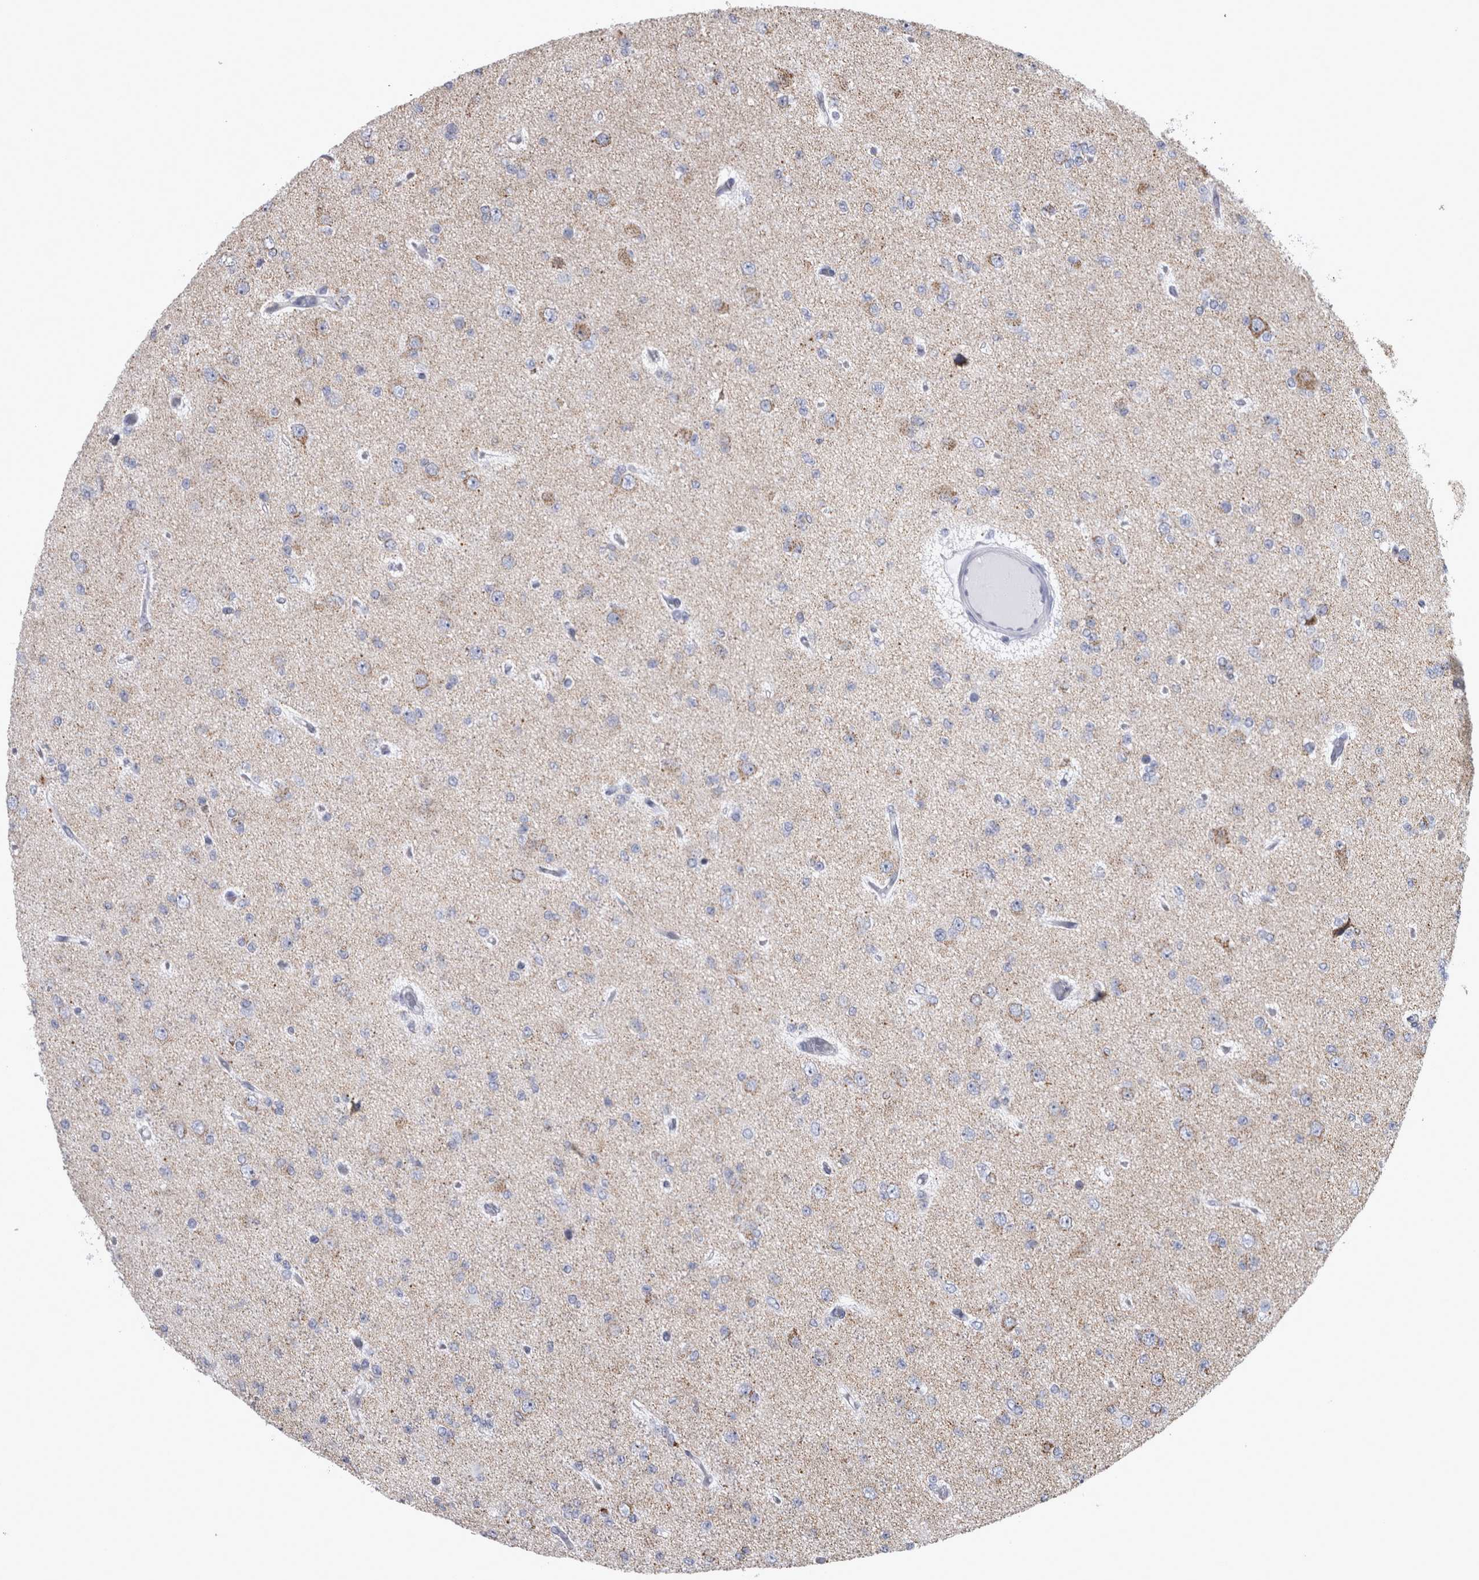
{"staining": {"intensity": "negative", "quantity": "none", "location": "none"}, "tissue": "glioma", "cell_type": "Tumor cells", "image_type": "cancer", "snomed": [{"axis": "morphology", "description": "Glioma, malignant, Low grade"}, {"axis": "topography", "description": "Brain"}], "caption": "DAB immunohistochemical staining of malignant low-grade glioma reveals no significant expression in tumor cells.", "gene": "MDH2", "patient": {"sex": "female", "age": 22}}